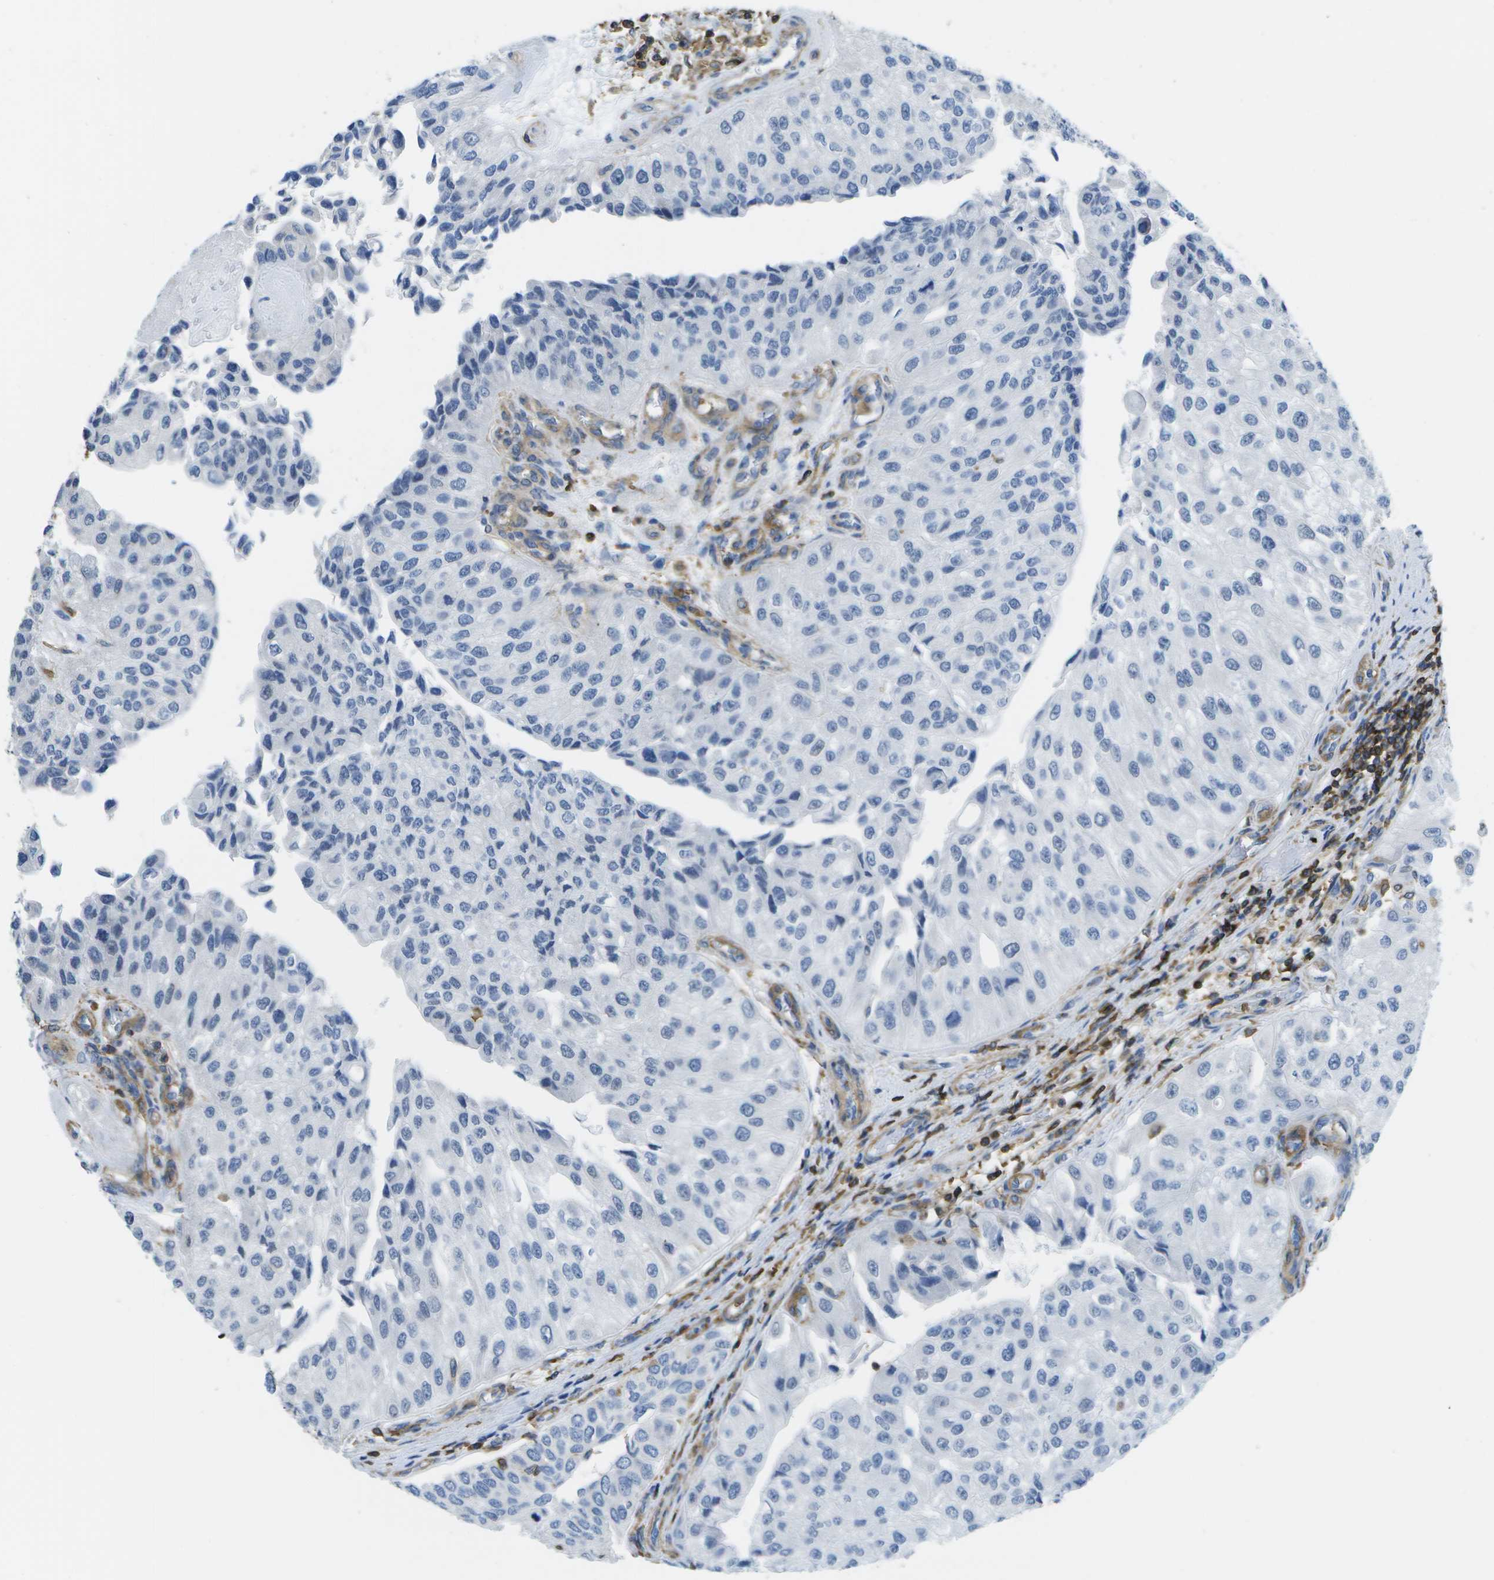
{"staining": {"intensity": "negative", "quantity": "none", "location": "none"}, "tissue": "urothelial cancer", "cell_type": "Tumor cells", "image_type": "cancer", "snomed": [{"axis": "morphology", "description": "Urothelial carcinoma, High grade"}, {"axis": "topography", "description": "Kidney"}, {"axis": "topography", "description": "Urinary bladder"}], "caption": "High power microscopy photomicrograph of an immunohistochemistry image of urothelial carcinoma (high-grade), revealing no significant staining in tumor cells.", "gene": "RCSD1", "patient": {"sex": "male", "age": 77}}